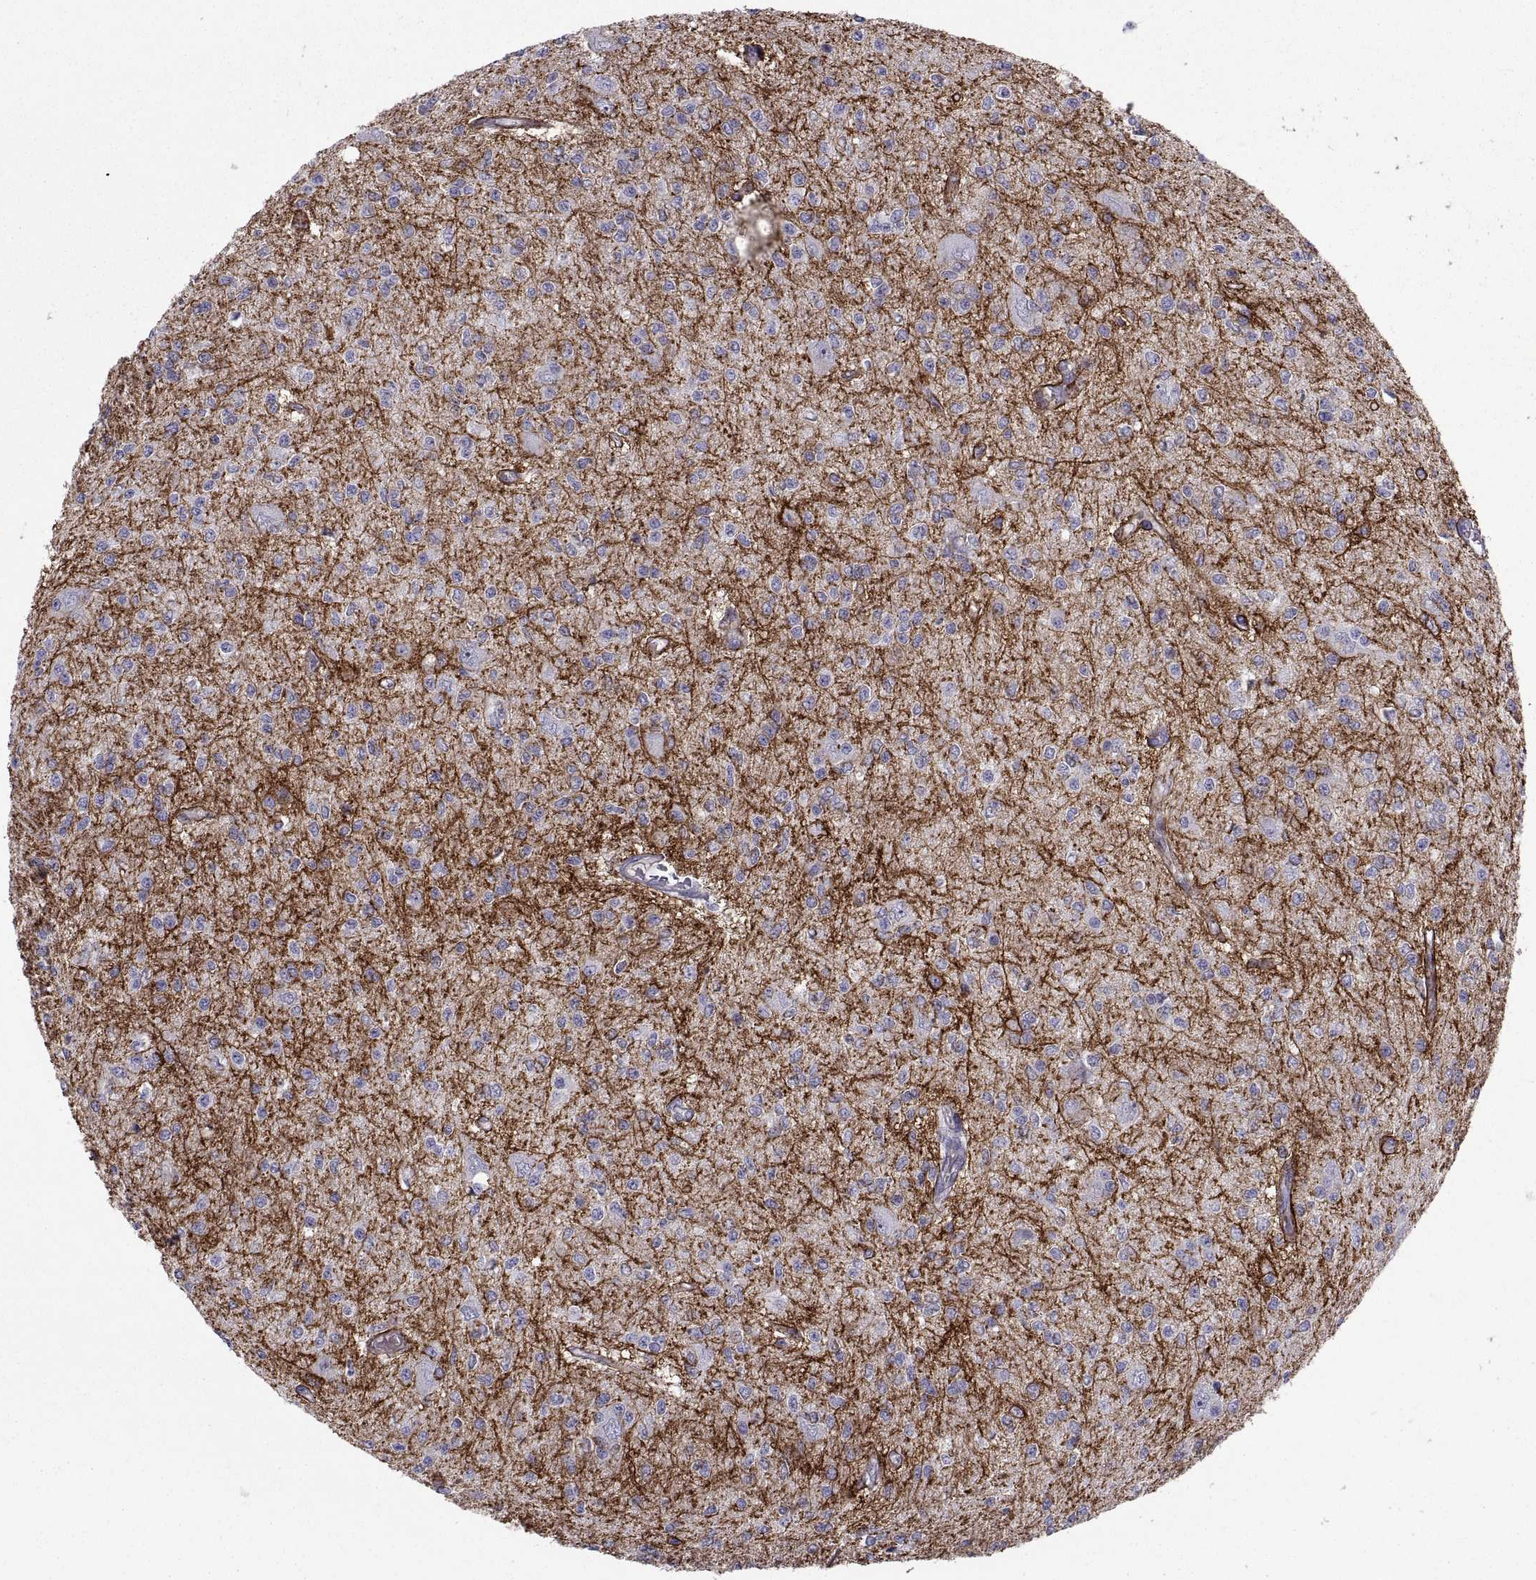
{"staining": {"intensity": "negative", "quantity": "none", "location": "none"}, "tissue": "glioma", "cell_type": "Tumor cells", "image_type": "cancer", "snomed": [{"axis": "morphology", "description": "Glioma, malignant, Low grade"}, {"axis": "topography", "description": "Brain"}], "caption": "Glioma was stained to show a protein in brown. There is no significant positivity in tumor cells.", "gene": "TMEM158", "patient": {"sex": "male", "age": 67}}